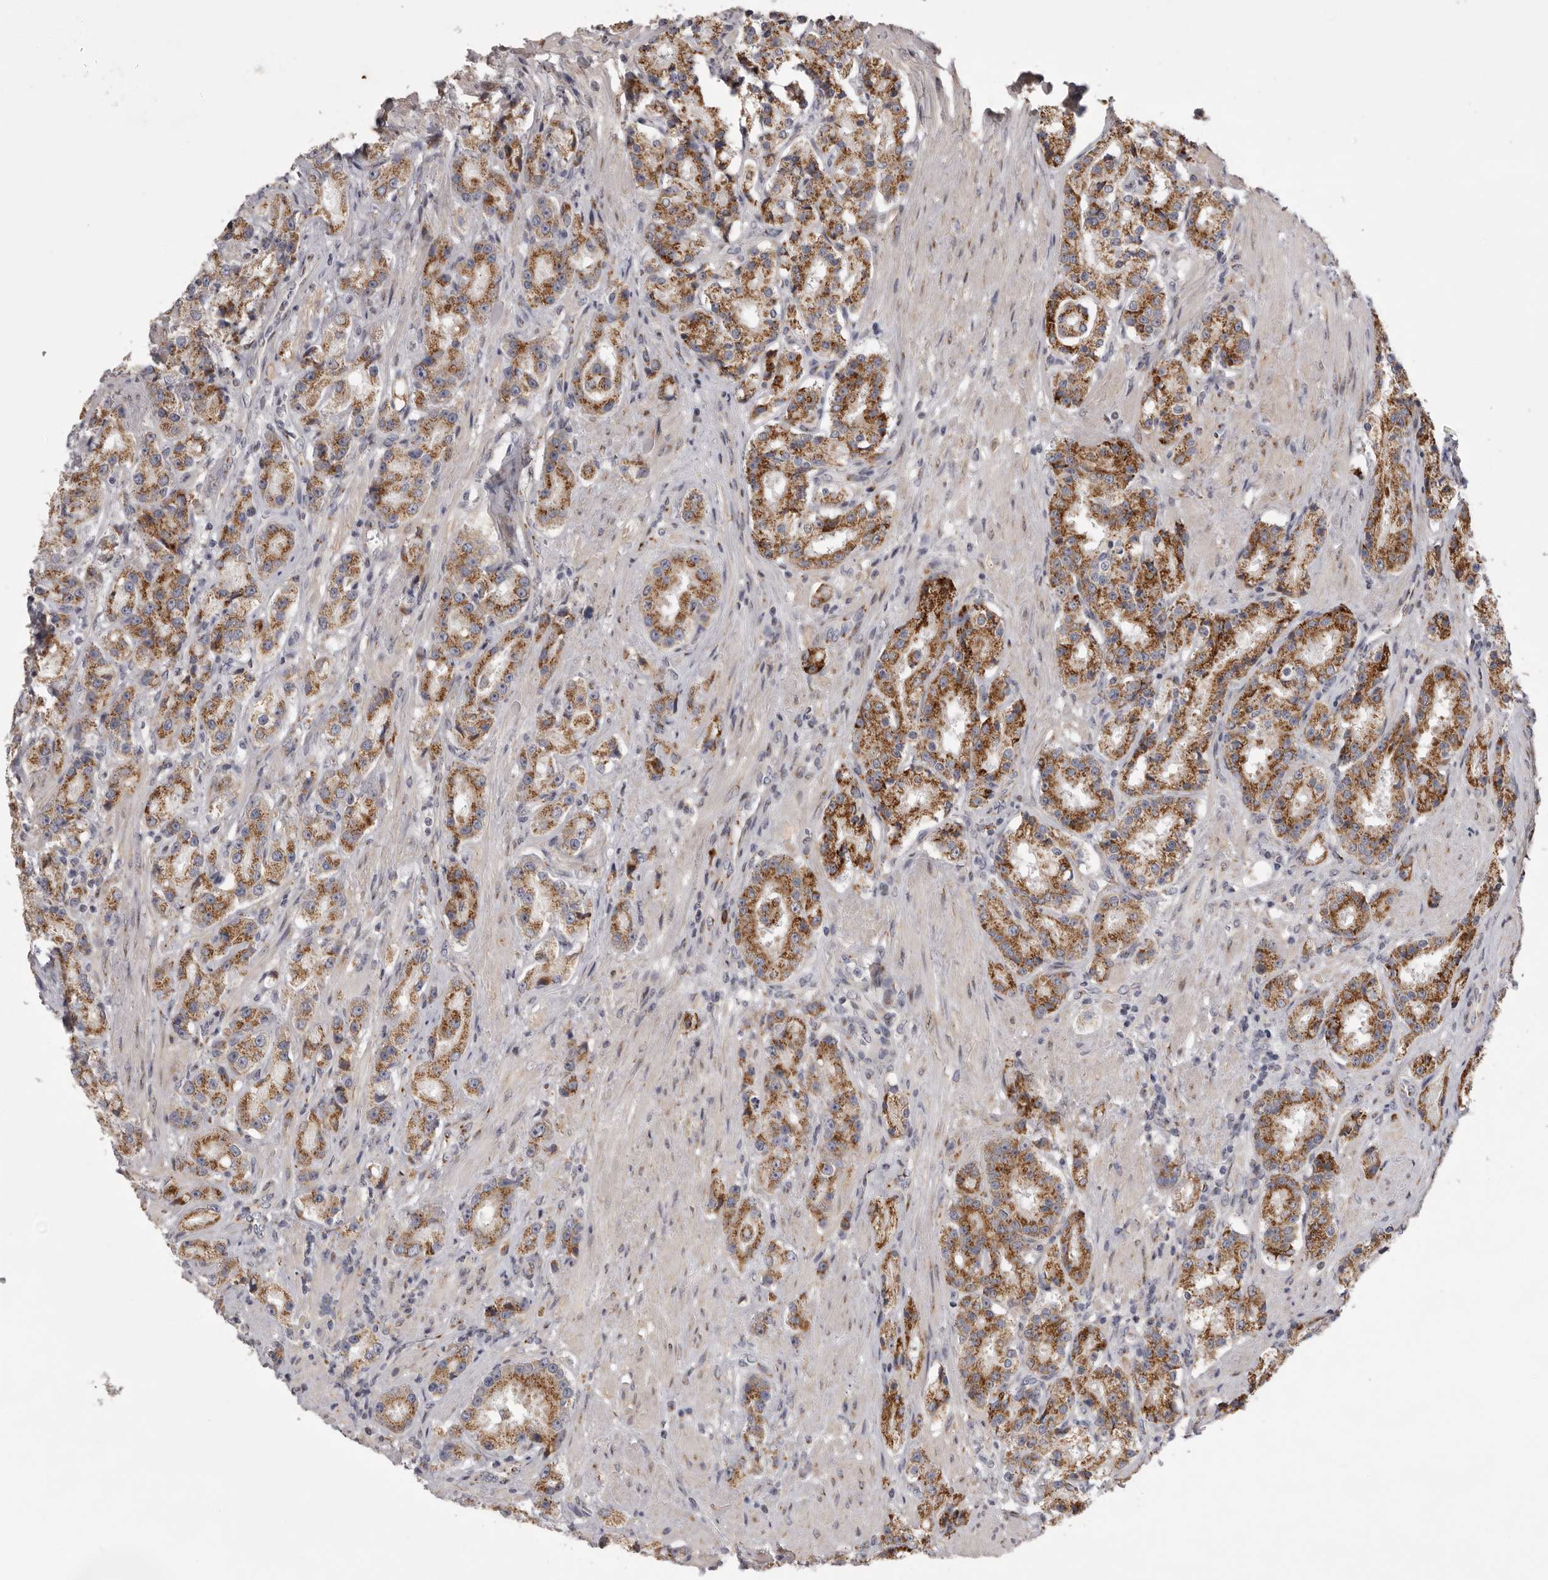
{"staining": {"intensity": "moderate", "quantity": ">75%", "location": "cytoplasmic/membranous"}, "tissue": "prostate cancer", "cell_type": "Tumor cells", "image_type": "cancer", "snomed": [{"axis": "morphology", "description": "Adenocarcinoma, High grade"}, {"axis": "topography", "description": "Prostate"}], "caption": "Moderate cytoplasmic/membranous expression is appreciated in about >75% of tumor cells in prostate cancer.", "gene": "WDR47", "patient": {"sex": "male", "age": 60}}